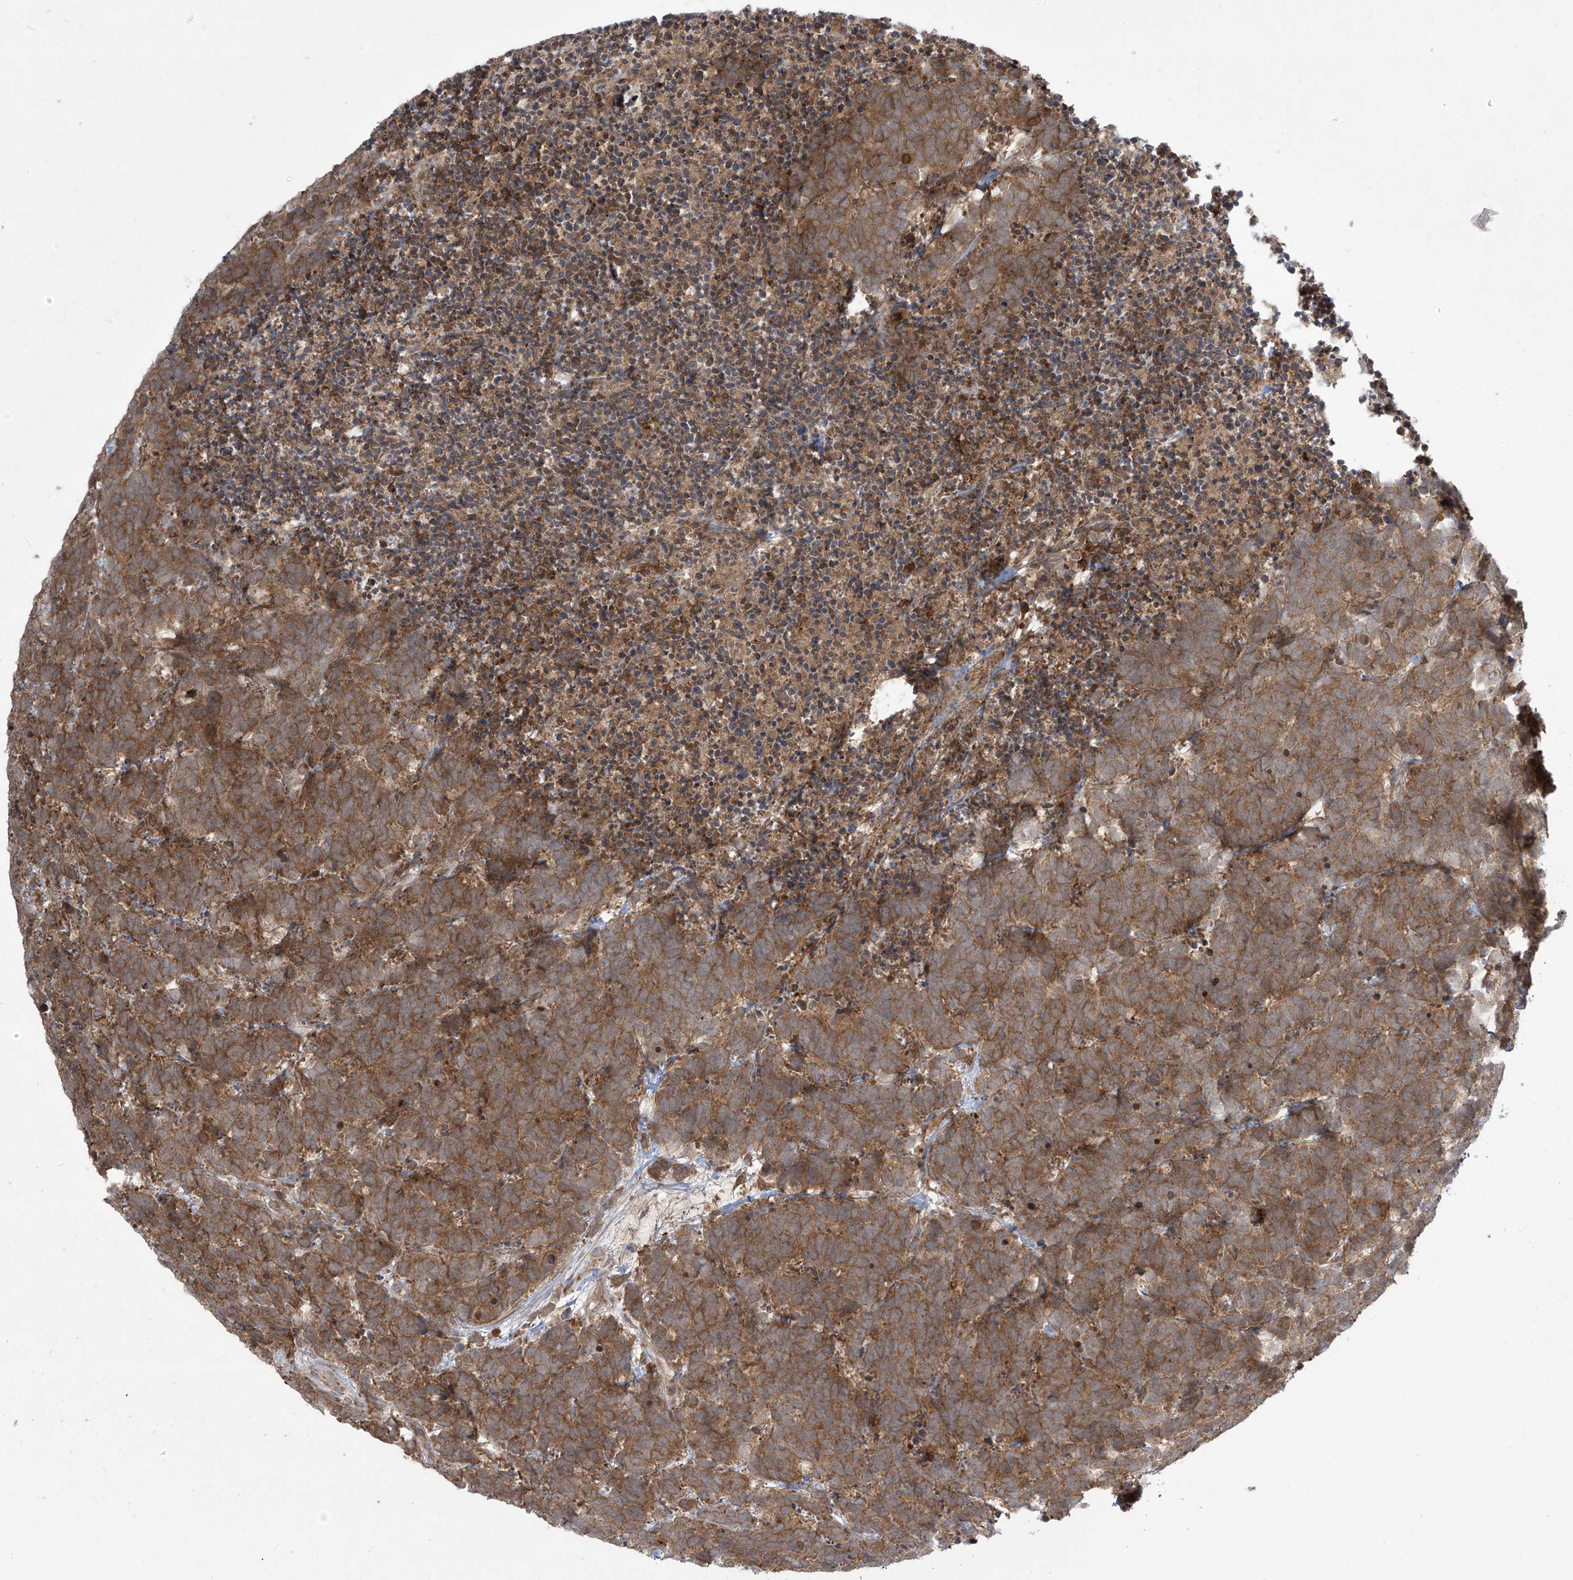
{"staining": {"intensity": "moderate", "quantity": ">75%", "location": "cytoplasmic/membranous"}, "tissue": "carcinoid", "cell_type": "Tumor cells", "image_type": "cancer", "snomed": [{"axis": "morphology", "description": "Carcinoma, NOS"}, {"axis": "morphology", "description": "Carcinoid, malignant, NOS"}, {"axis": "topography", "description": "Urinary bladder"}], "caption": "Protein expression analysis of human carcinoid (malignant) reveals moderate cytoplasmic/membranous positivity in approximately >75% of tumor cells.", "gene": "PPAT", "patient": {"sex": "male", "age": 57}}